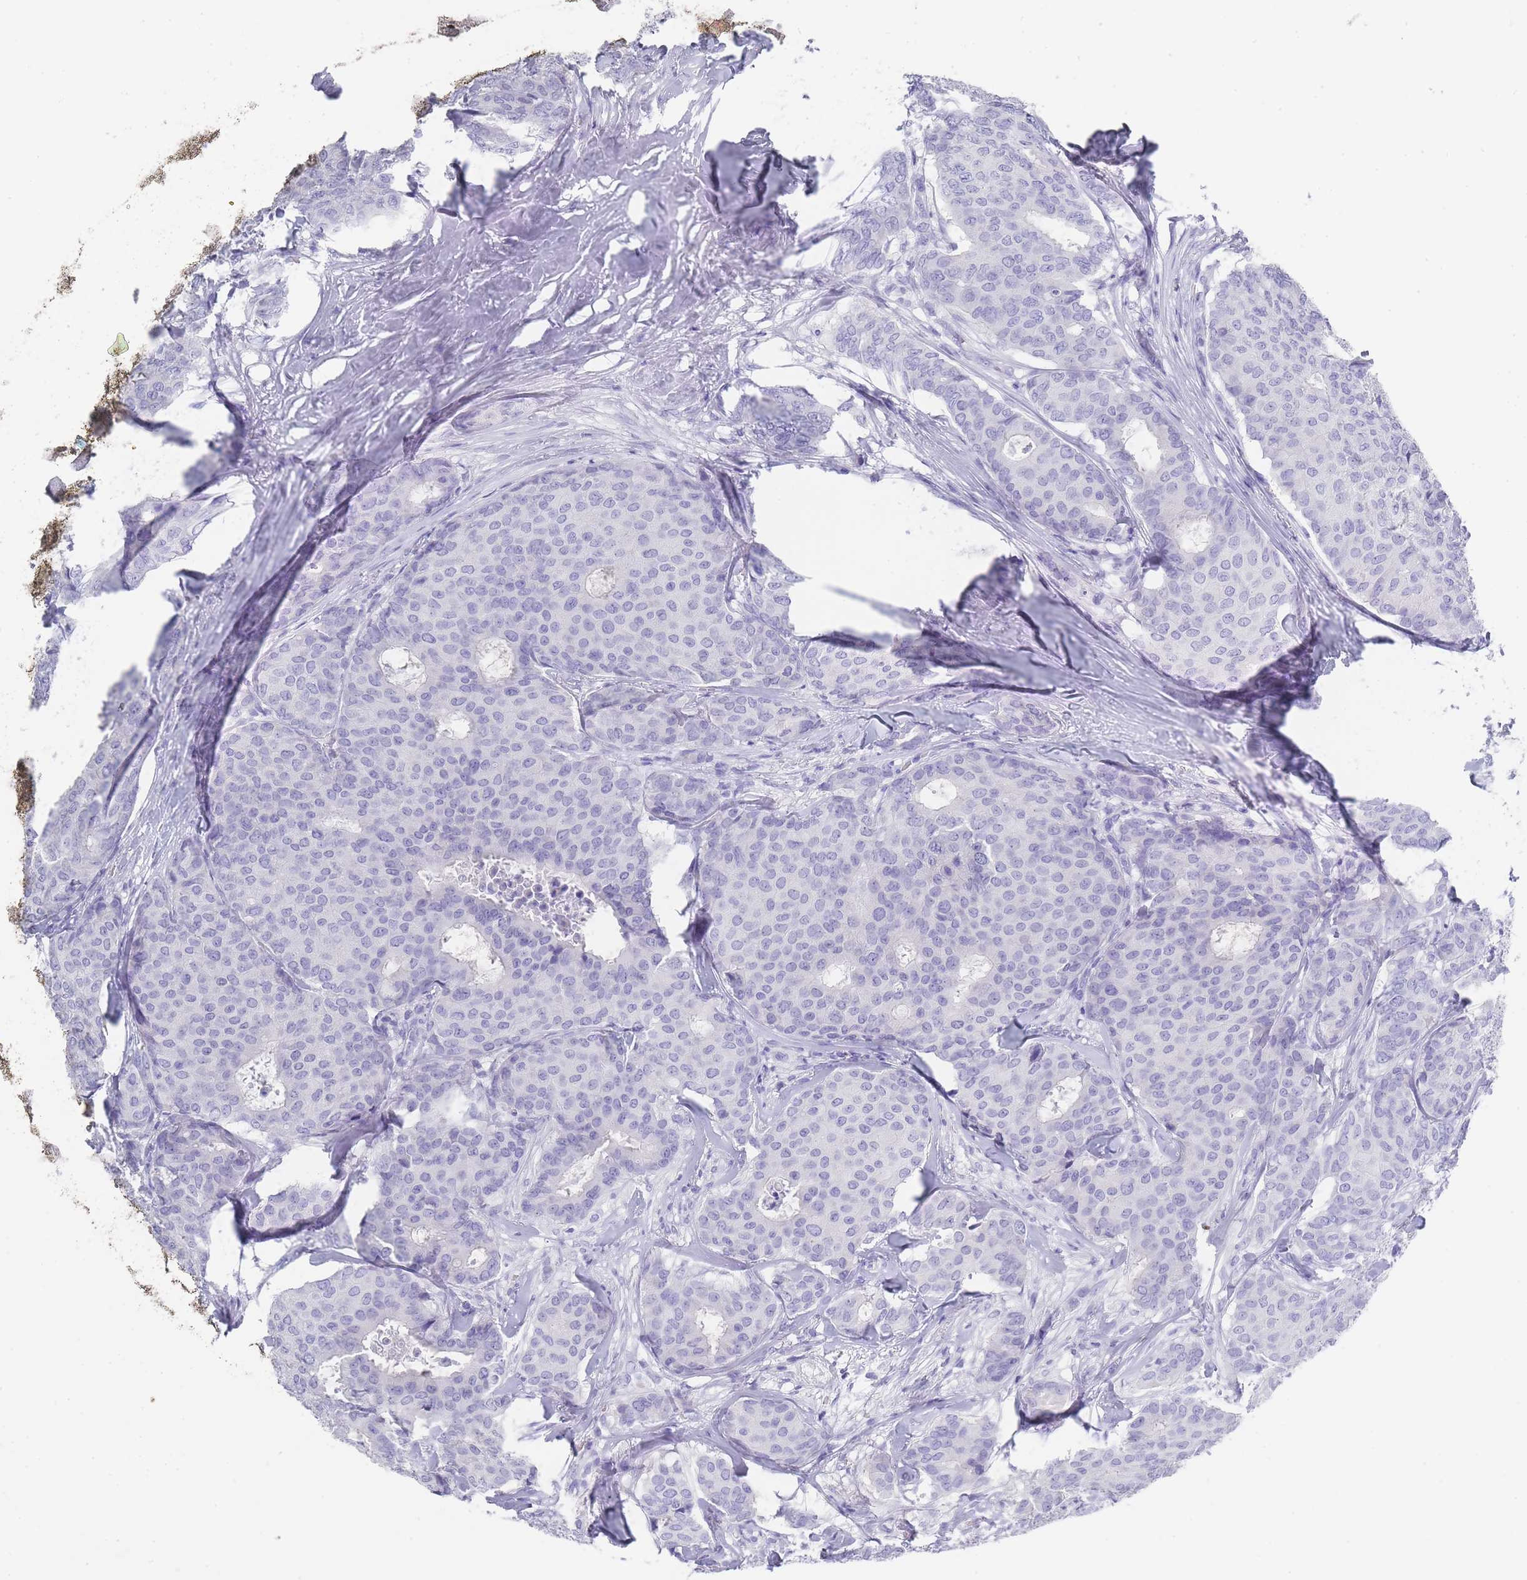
{"staining": {"intensity": "negative", "quantity": "none", "location": "none"}, "tissue": "breast cancer", "cell_type": "Tumor cells", "image_type": "cancer", "snomed": [{"axis": "morphology", "description": "Duct carcinoma"}, {"axis": "topography", "description": "Breast"}], "caption": "Immunohistochemistry of breast cancer (infiltrating ductal carcinoma) shows no positivity in tumor cells.", "gene": "RAB2B", "patient": {"sex": "female", "age": 75}}